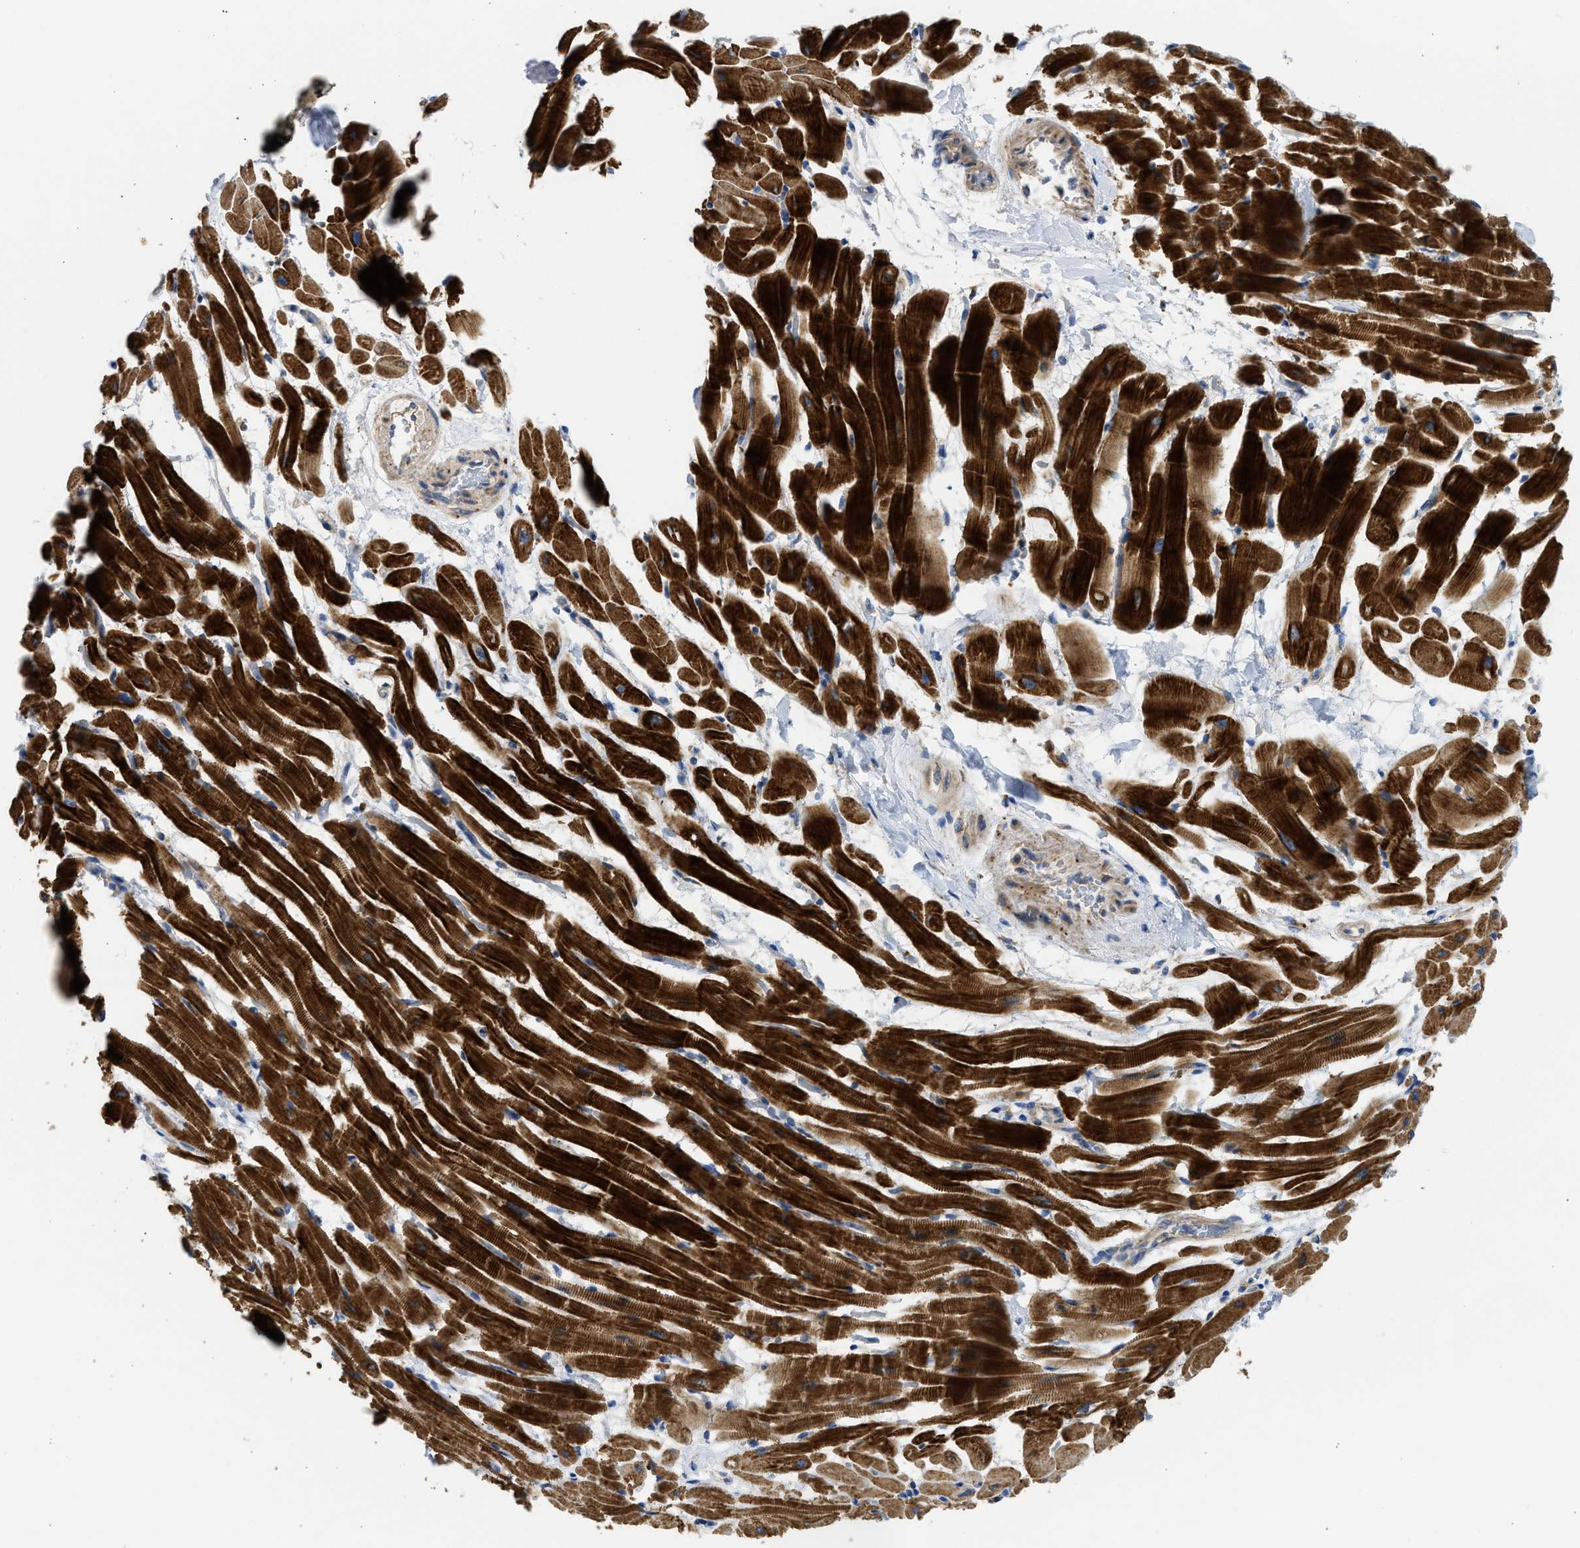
{"staining": {"intensity": "strong", "quantity": ">75%", "location": "cytoplasmic/membranous"}, "tissue": "heart muscle", "cell_type": "Cardiomyocytes", "image_type": "normal", "snomed": [{"axis": "morphology", "description": "Normal tissue, NOS"}, {"axis": "topography", "description": "Heart"}], "caption": "The immunohistochemical stain shows strong cytoplasmic/membranous positivity in cardiomyocytes of benign heart muscle.", "gene": "CSRNP2", "patient": {"sex": "male", "age": 45}}